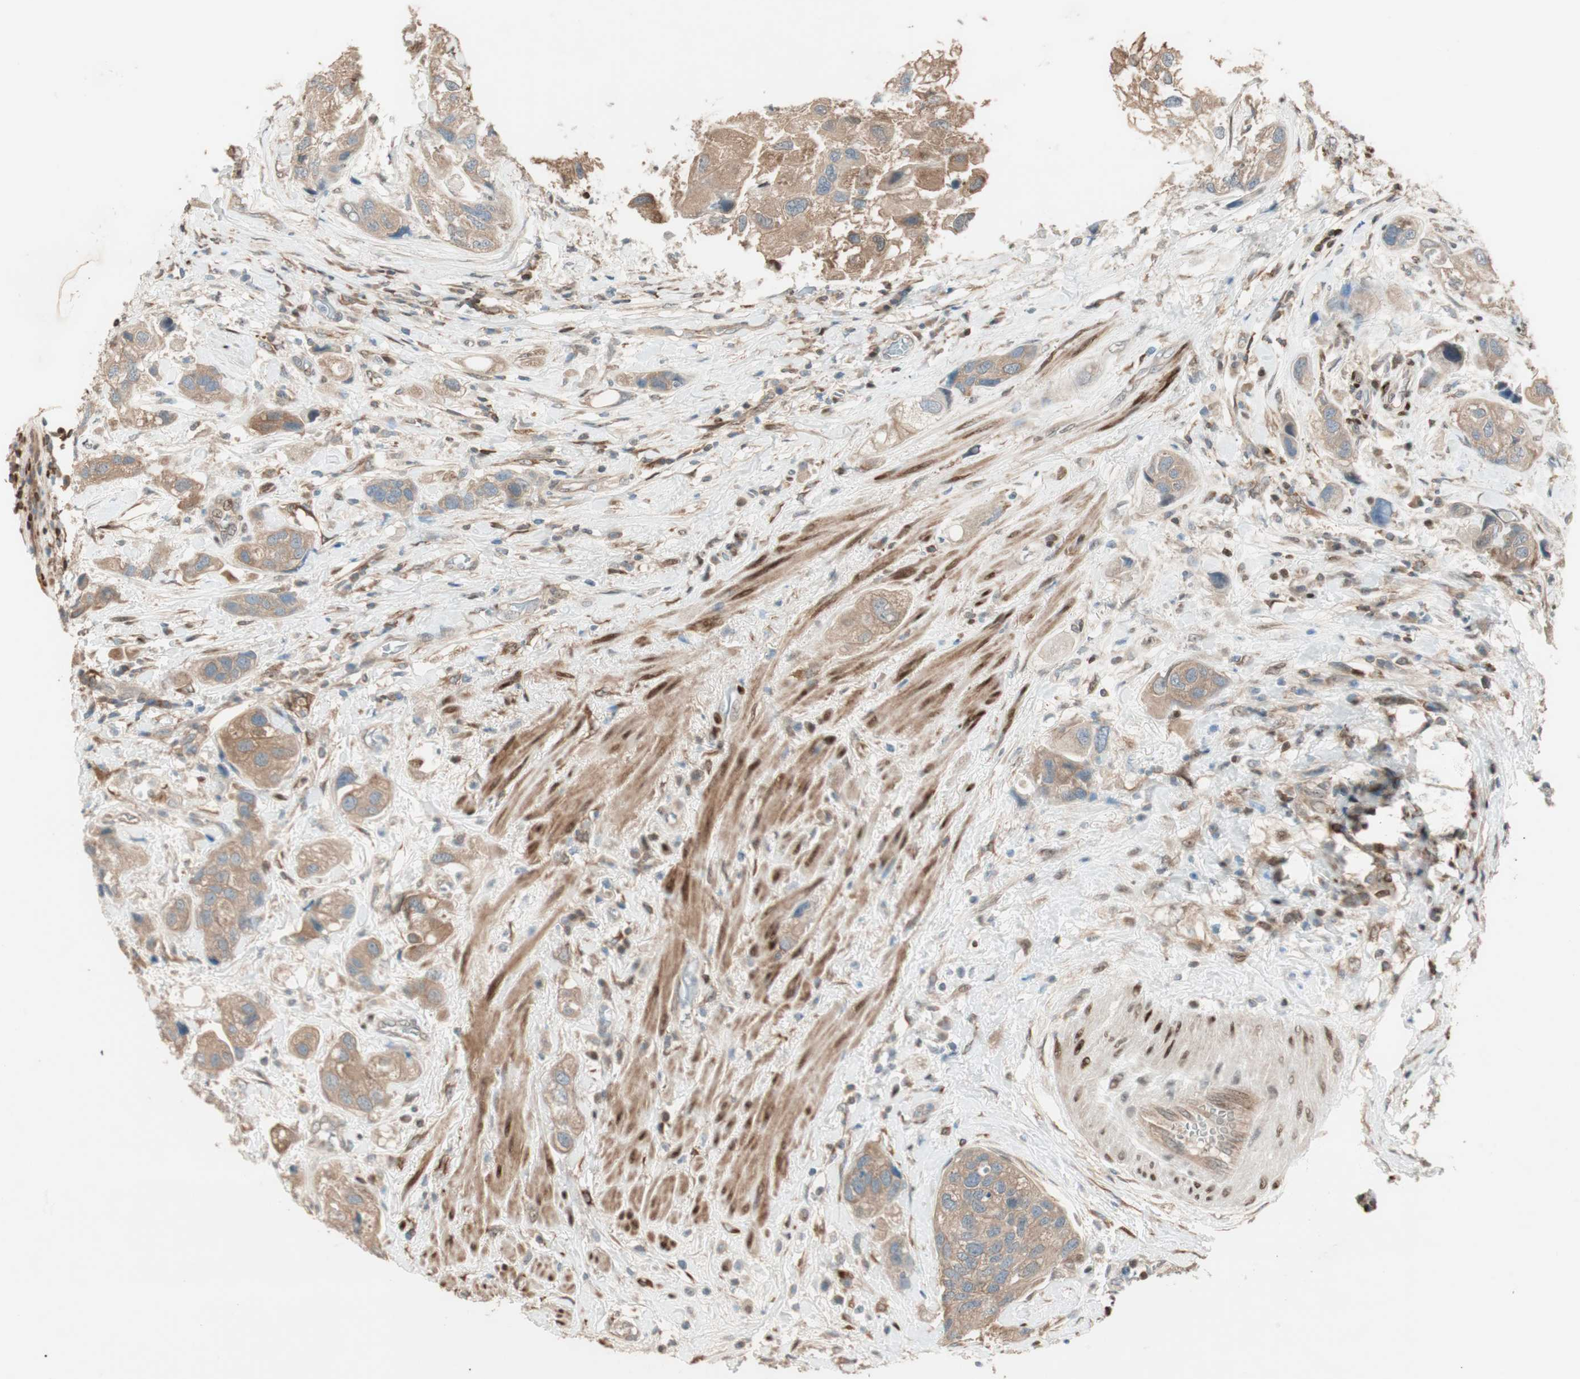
{"staining": {"intensity": "moderate", "quantity": ">75%", "location": "cytoplasmic/membranous"}, "tissue": "urothelial cancer", "cell_type": "Tumor cells", "image_type": "cancer", "snomed": [{"axis": "morphology", "description": "Urothelial carcinoma, High grade"}, {"axis": "topography", "description": "Urinary bladder"}], "caption": "Urothelial carcinoma (high-grade) stained for a protein demonstrates moderate cytoplasmic/membranous positivity in tumor cells.", "gene": "BIN1", "patient": {"sex": "female", "age": 64}}